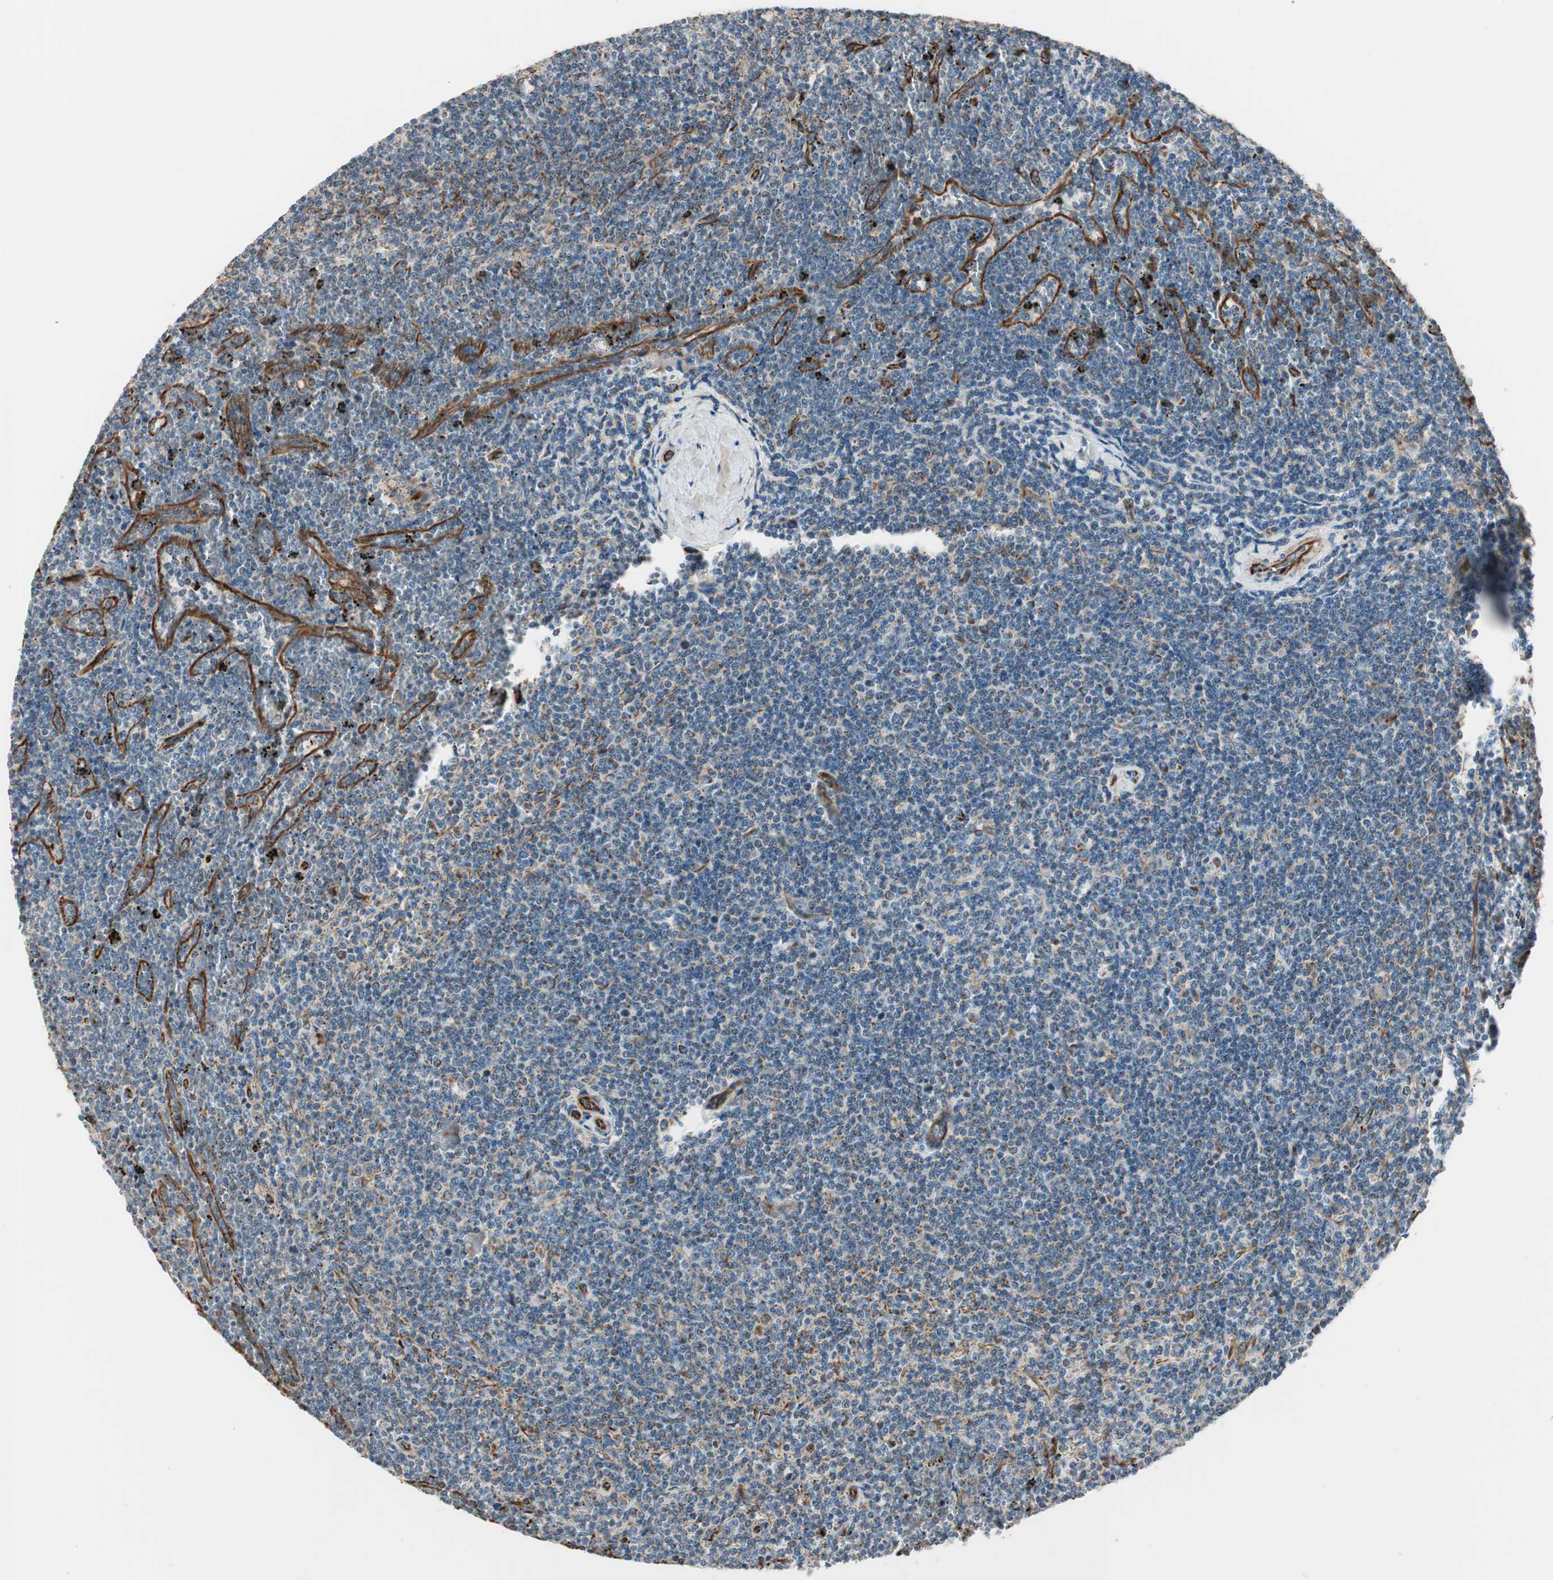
{"staining": {"intensity": "weak", "quantity": "<25%", "location": "cytoplasmic/membranous"}, "tissue": "lymphoma", "cell_type": "Tumor cells", "image_type": "cancer", "snomed": [{"axis": "morphology", "description": "Malignant lymphoma, non-Hodgkin's type, Low grade"}, {"axis": "topography", "description": "Spleen"}], "caption": "DAB immunohistochemical staining of human malignant lymphoma, non-Hodgkin's type (low-grade) displays no significant staining in tumor cells.", "gene": "SRCIN1", "patient": {"sex": "female", "age": 50}}